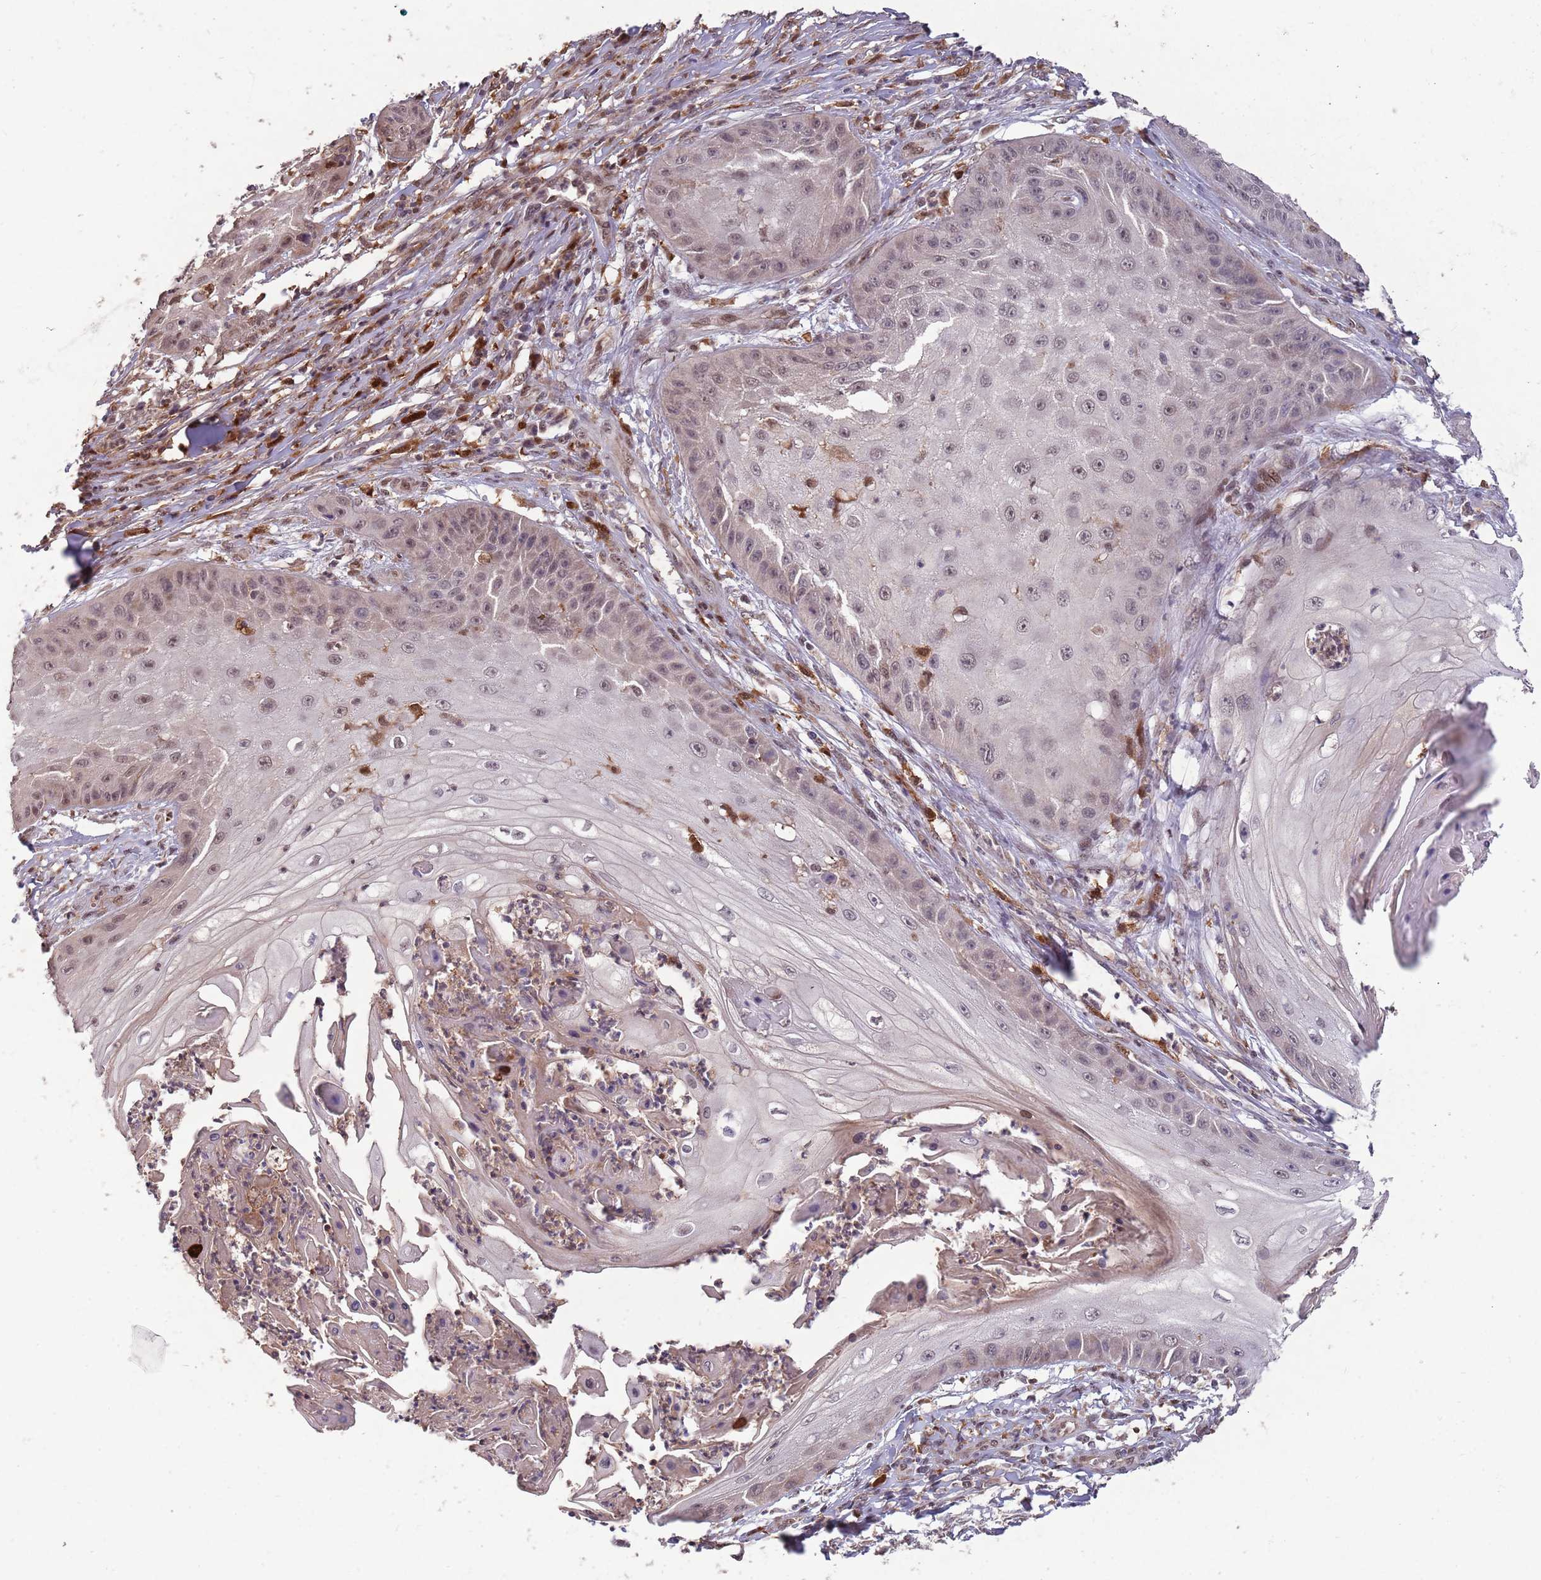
{"staining": {"intensity": "weak", "quantity": "25%-75%", "location": "nuclear"}, "tissue": "skin cancer", "cell_type": "Tumor cells", "image_type": "cancer", "snomed": [{"axis": "morphology", "description": "Squamous cell carcinoma, NOS"}, {"axis": "topography", "description": "Skin"}], "caption": "Skin cancer (squamous cell carcinoma) tissue demonstrates weak nuclear staining in about 25%-75% of tumor cells", "gene": "ZNF639", "patient": {"sex": "male", "age": 70}}